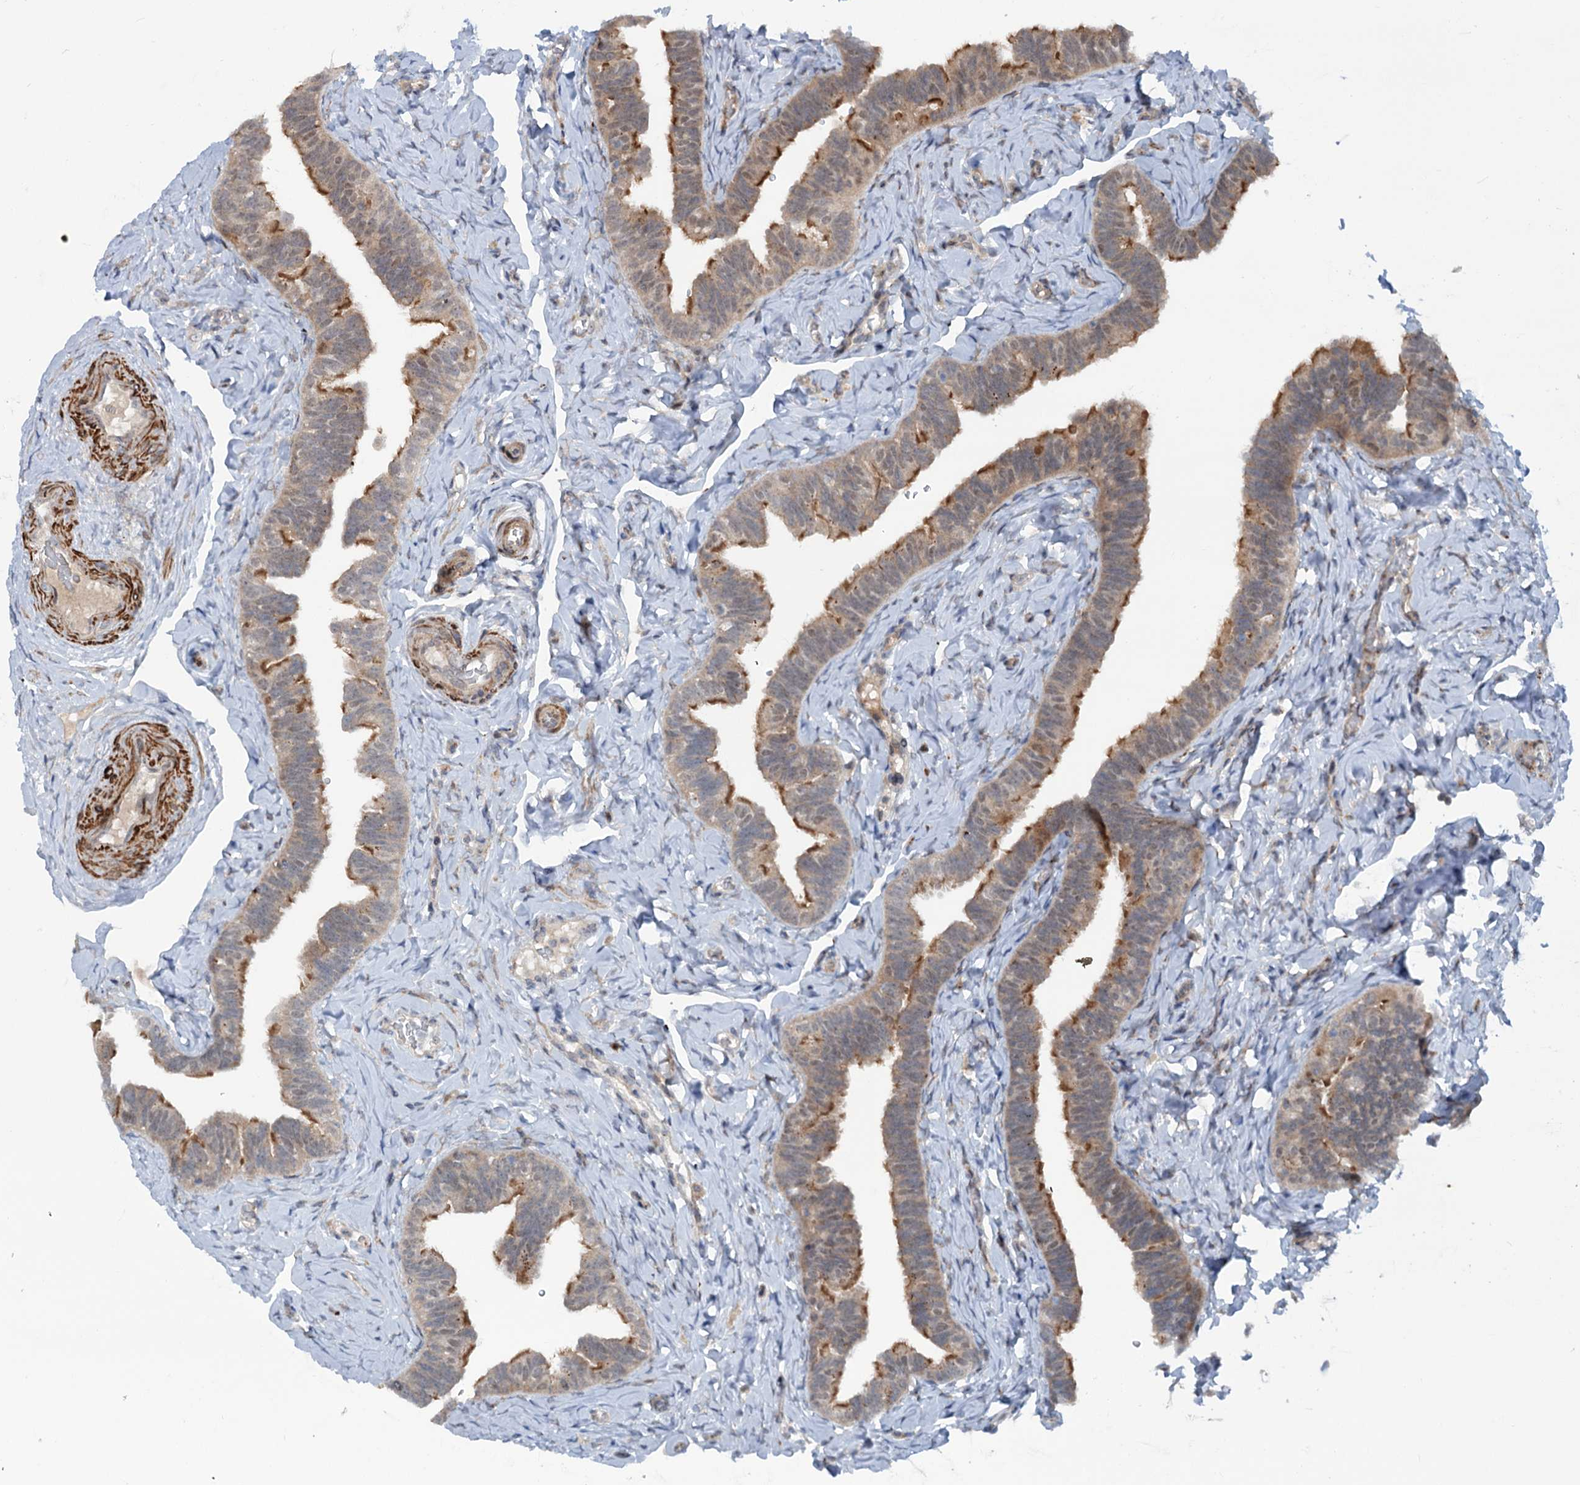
{"staining": {"intensity": "moderate", "quantity": "25%-75%", "location": "cytoplasmic/membranous"}, "tissue": "fallopian tube", "cell_type": "Glandular cells", "image_type": "normal", "snomed": [{"axis": "morphology", "description": "Normal tissue, NOS"}, {"axis": "topography", "description": "Fallopian tube"}], "caption": "DAB immunohistochemical staining of normal fallopian tube demonstrates moderate cytoplasmic/membranous protein expression in about 25%-75% of glandular cells. The staining was performed using DAB, with brown indicating positive protein expression. Nuclei are stained blue with hematoxylin.", "gene": "ELP4", "patient": {"sex": "female", "age": 39}}